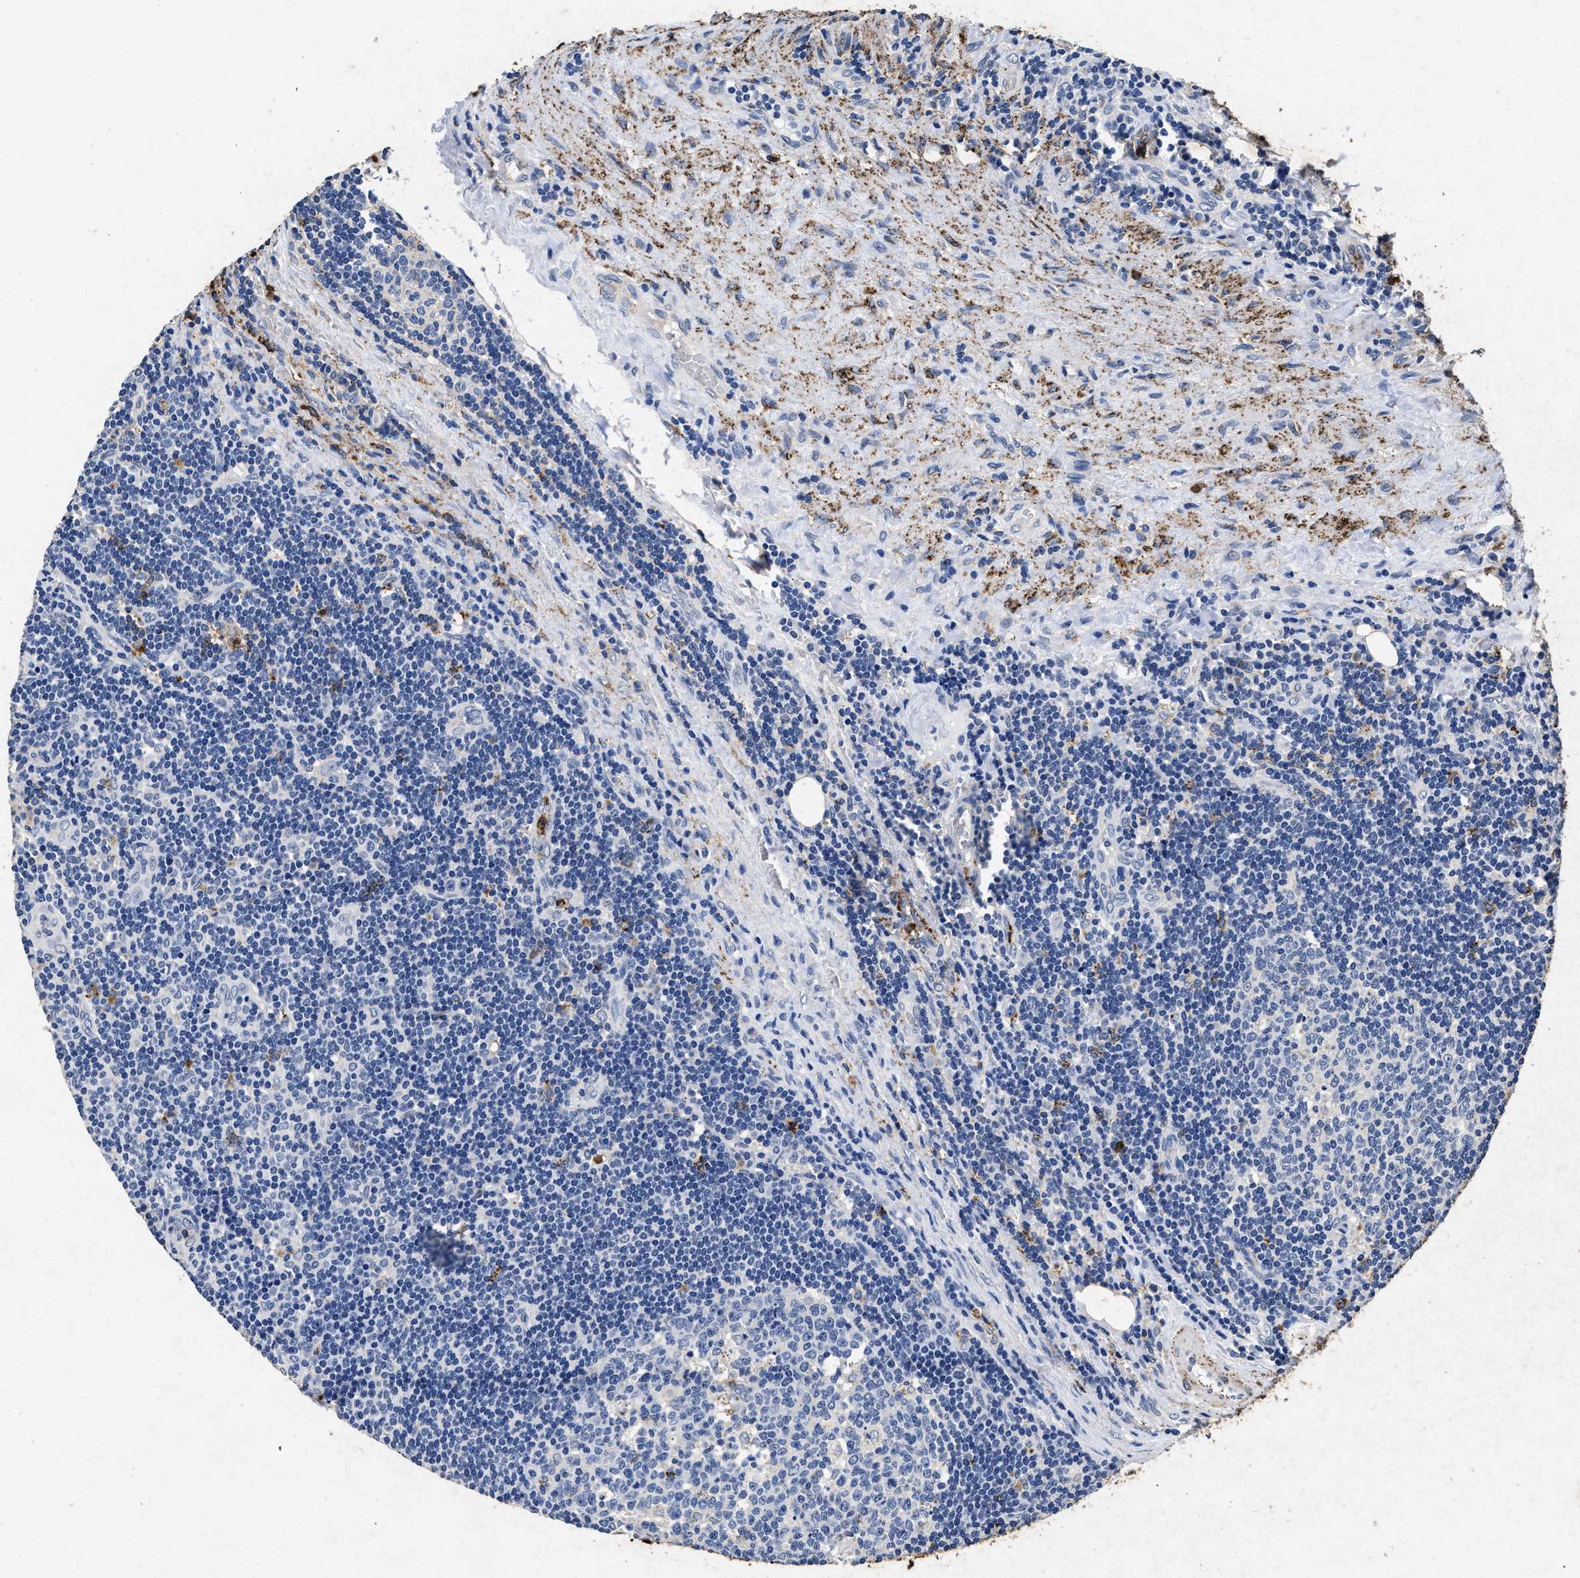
{"staining": {"intensity": "weak", "quantity": "<25%", "location": "cytoplasmic/membranous"}, "tissue": "lymph node", "cell_type": "Germinal center cells", "image_type": "normal", "snomed": [{"axis": "morphology", "description": "Normal tissue, NOS"}, {"axis": "topography", "description": "Lymph node"}, {"axis": "topography", "description": "Salivary gland"}], "caption": "Immunohistochemistry (IHC) of benign human lymph node displays no staining in germinal center cells.", "gene": "LTB4R2", "patient": {"sex": "male", "age": 8}}